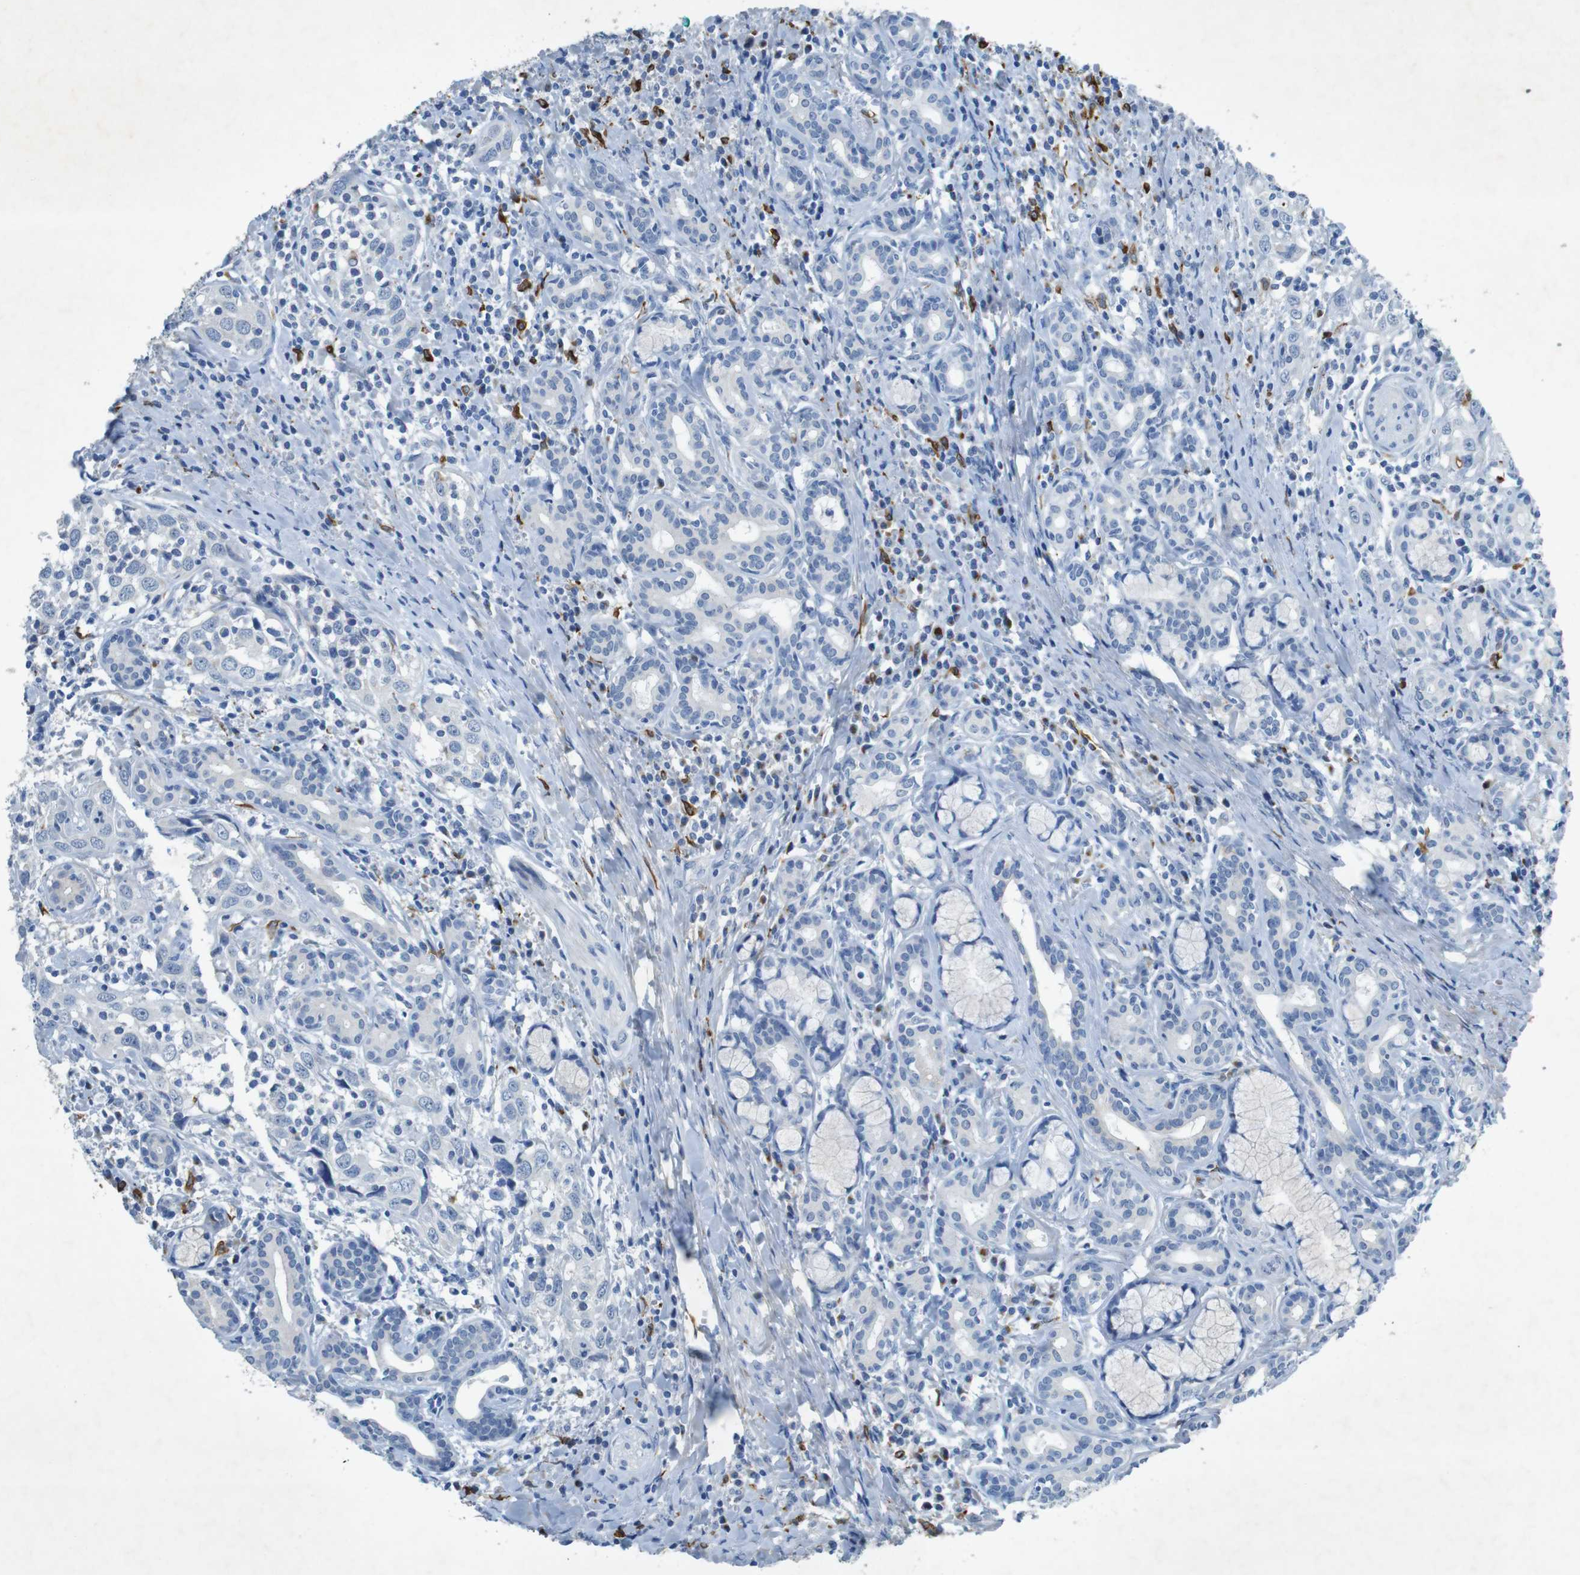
{"staining": {"intensity": "negative", "quantity": "none", "location": "none"}, "tissue": "head and neck cancer", "cell_type": "Tumor cells", "image_type": "cancer", "snomed": [{"axis": "morphology", "description": "Squamous cell carcinoma, NOS"}, {"axis": "topography", "description": "Oral tissue"}, {"axis": "topography", "description": "Head-Neck"}], "caption": "Protein analysis of head and neck cancer (squamous cell carcinoma) displays no significant expression in tumor cells.", "gene": "CD320", "patient": {"sex": "female", "age": 50}}